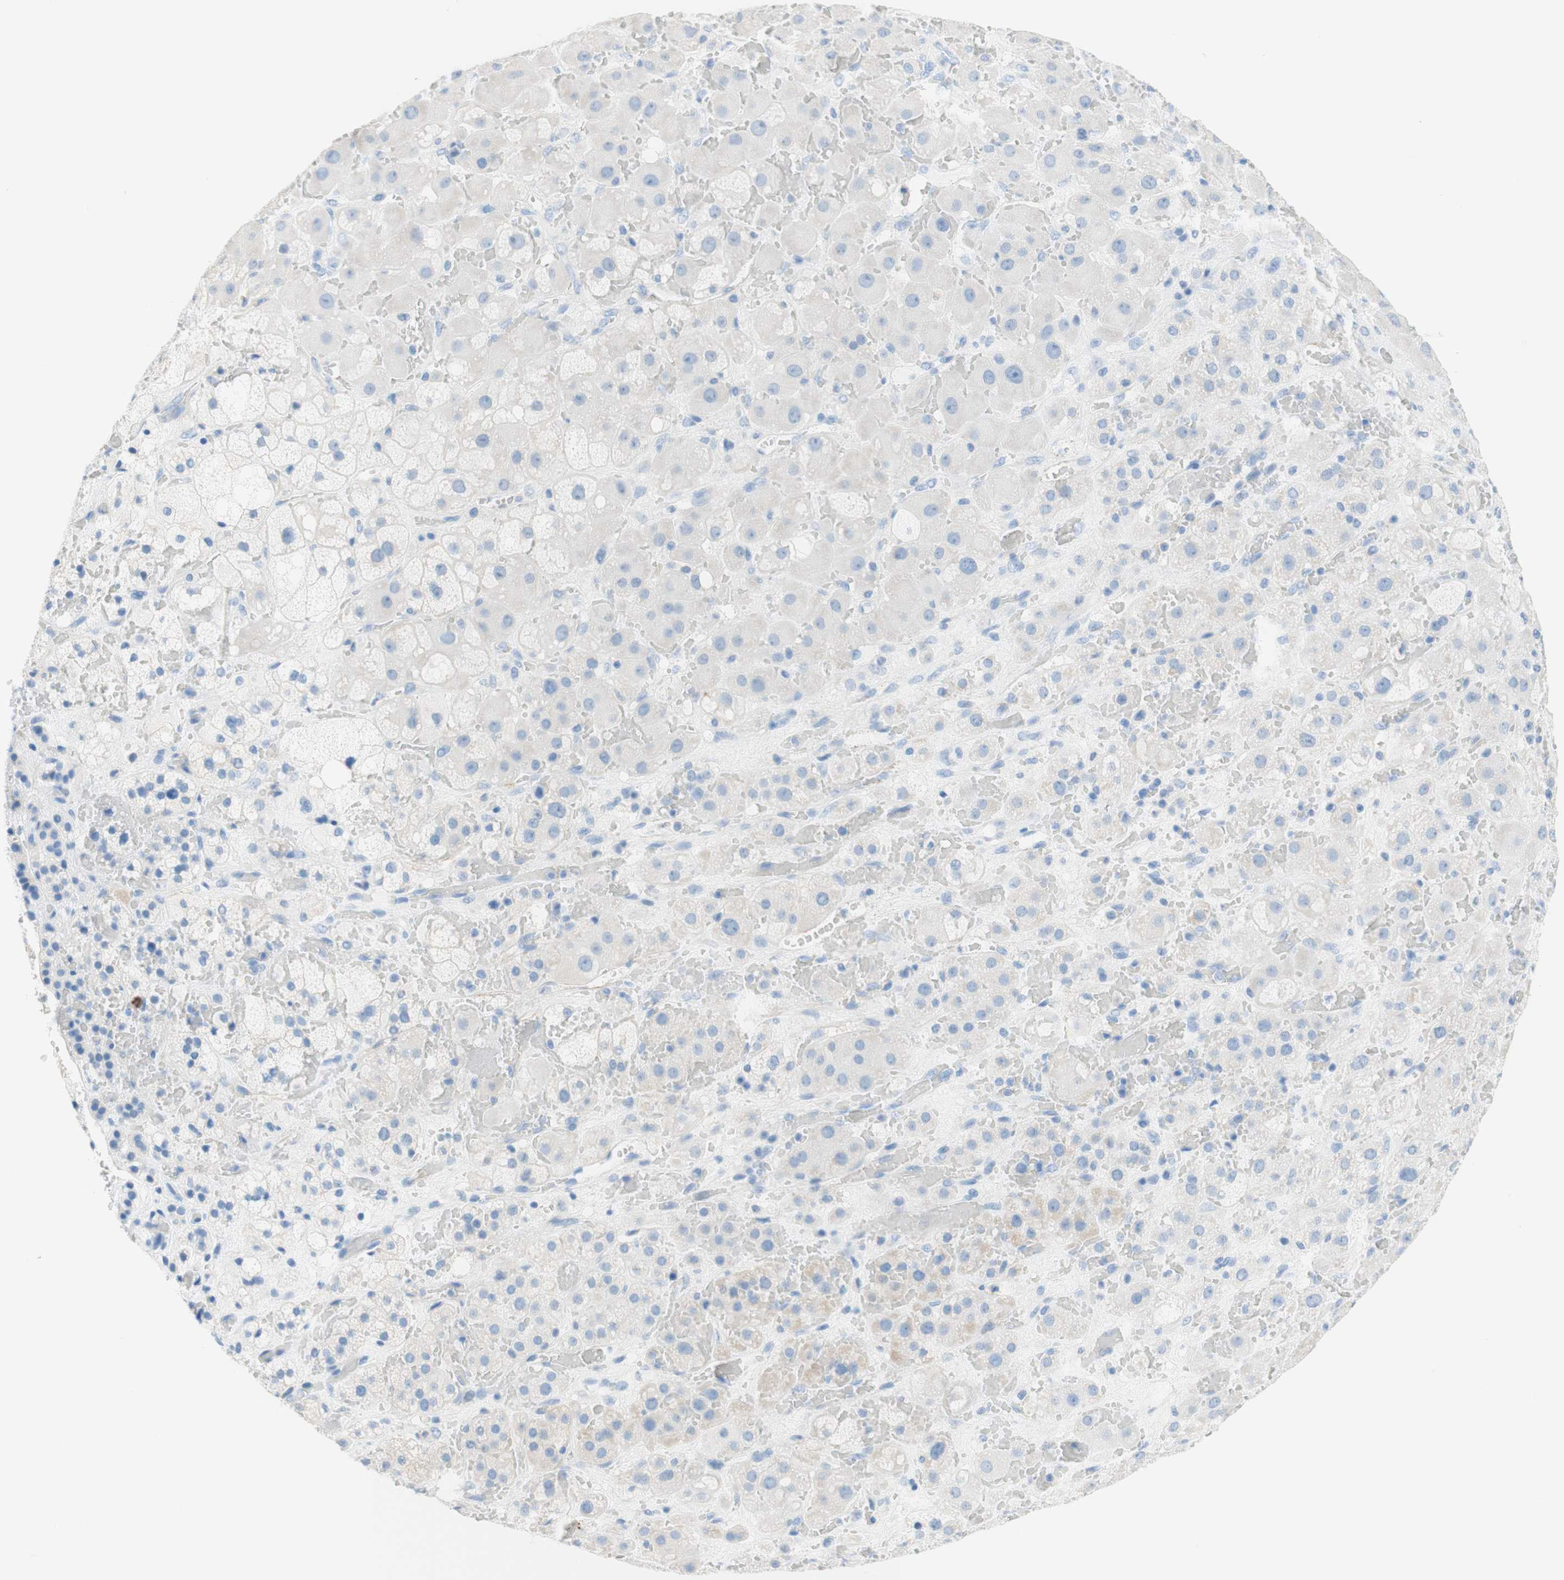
{"staining": {"intensity": "negative", "quantity": "none", "location": "none"}, "tissue": "adrenal gland", "cell_type": "Glandular cells", "image_type": "normal", "snomed": [{"axis": "morphology", "description": "Normal tissue, NOS"}, {"axis": "topography", "description": "Adrenal gland"}], "caption": "Glandular cells show no significant staining in normal adrenal gland. Brightfield microscopy of immunohistochemistry (IHC) stained with DAB (brown) and hematoxylin (blue), captured at high magnification.", "gene": "CEACAM1", "patient": {"sex": "female", "age": 47}}